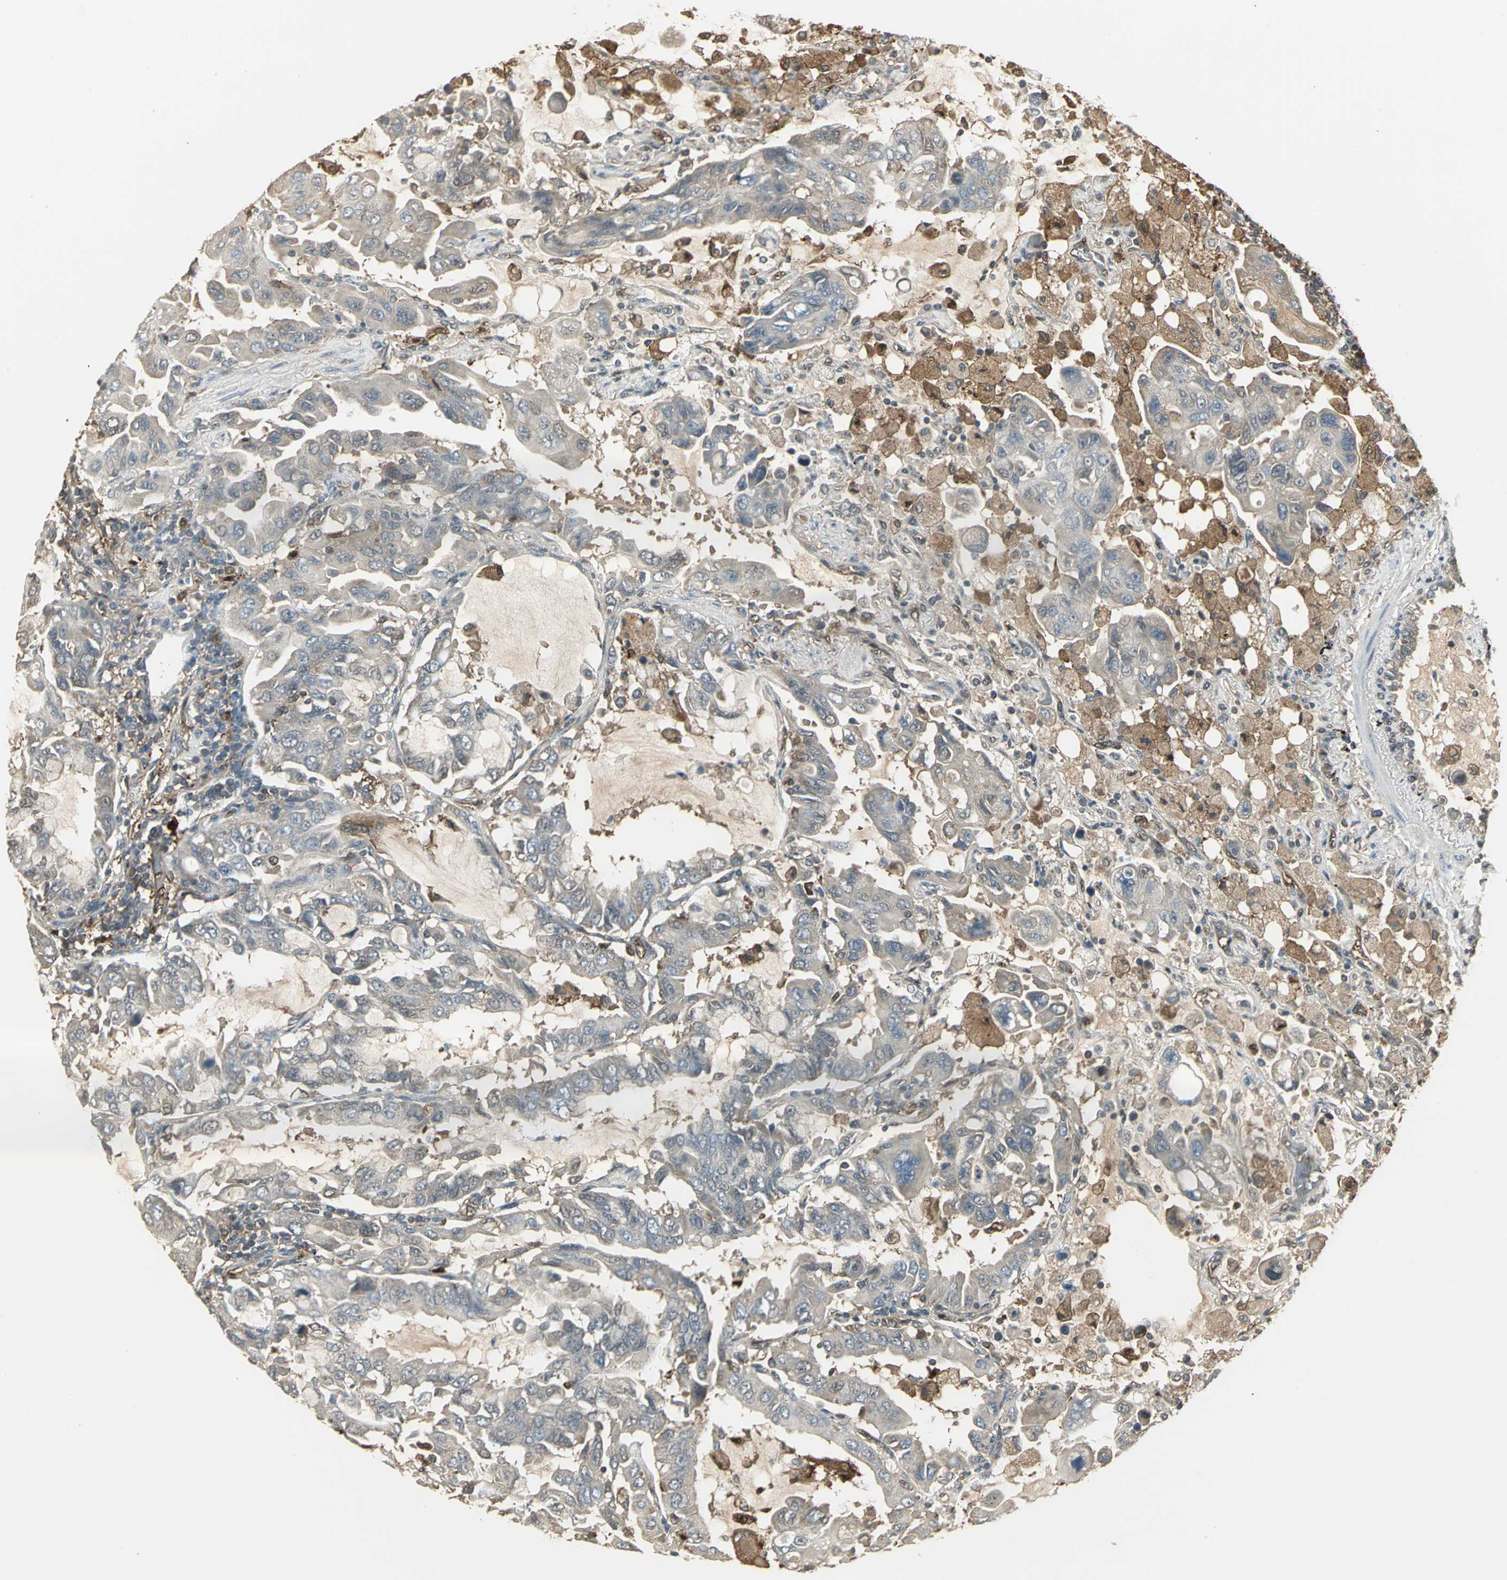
{"staining": {"intensity": "weak", "quantity": ">75%", "location": "cytoplasmic/membranous"}, "tissue": "lung cancer", "cell_type": "Tumor cells", "image_type": "cancer", "snomed": [{"axis": "morphology", "description": "Adenocarcinoma, NOS"}, {"axis": "topography", "description": "Lung"}], "caption": "The histopathology image exhibits staining of lung cancer, revealing weak cytoplasmic/membranous protein expression (brown color) within tumor cells.", "gene": "PRXL2B", "patient": {"sex": "male", "age": 64}}